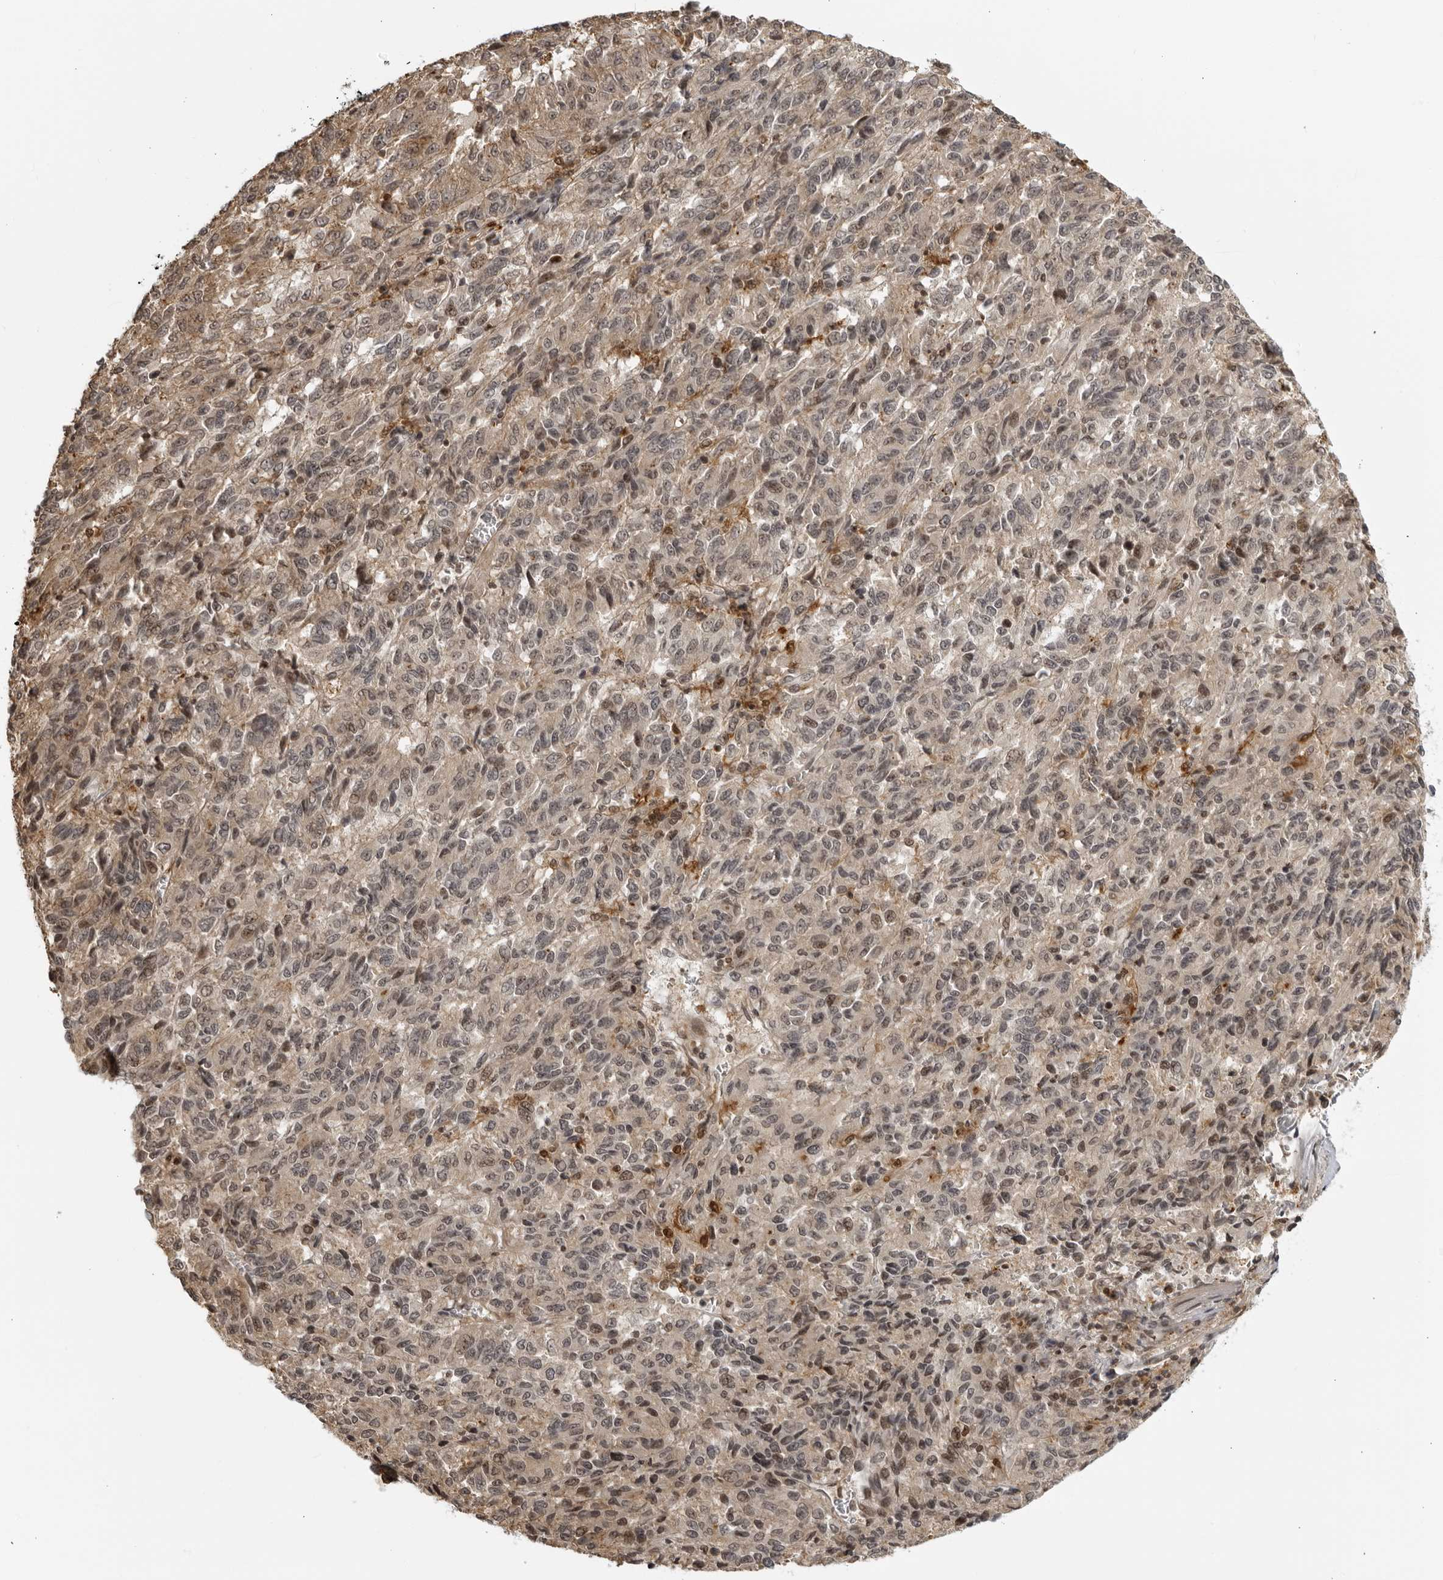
{"staining": {"intensity": "weak", "quantity": ">75%", "location": "cytoplasmic/membranous"}, "tissue": "melanoma", "cell_type": "Tumor cells", "image_type": "cancer", "snomed": [{"axis": "morphology", "description": "Malignant melanoma, Metastatic site"}, {"axis": "topography", "description": "Lung"}], "caption": "Human melanoma stained with a protein marker demonstrates weak staining in tumor cells.", "gene": "TCF21", "patient": {"sex": "male", "age": 64}}